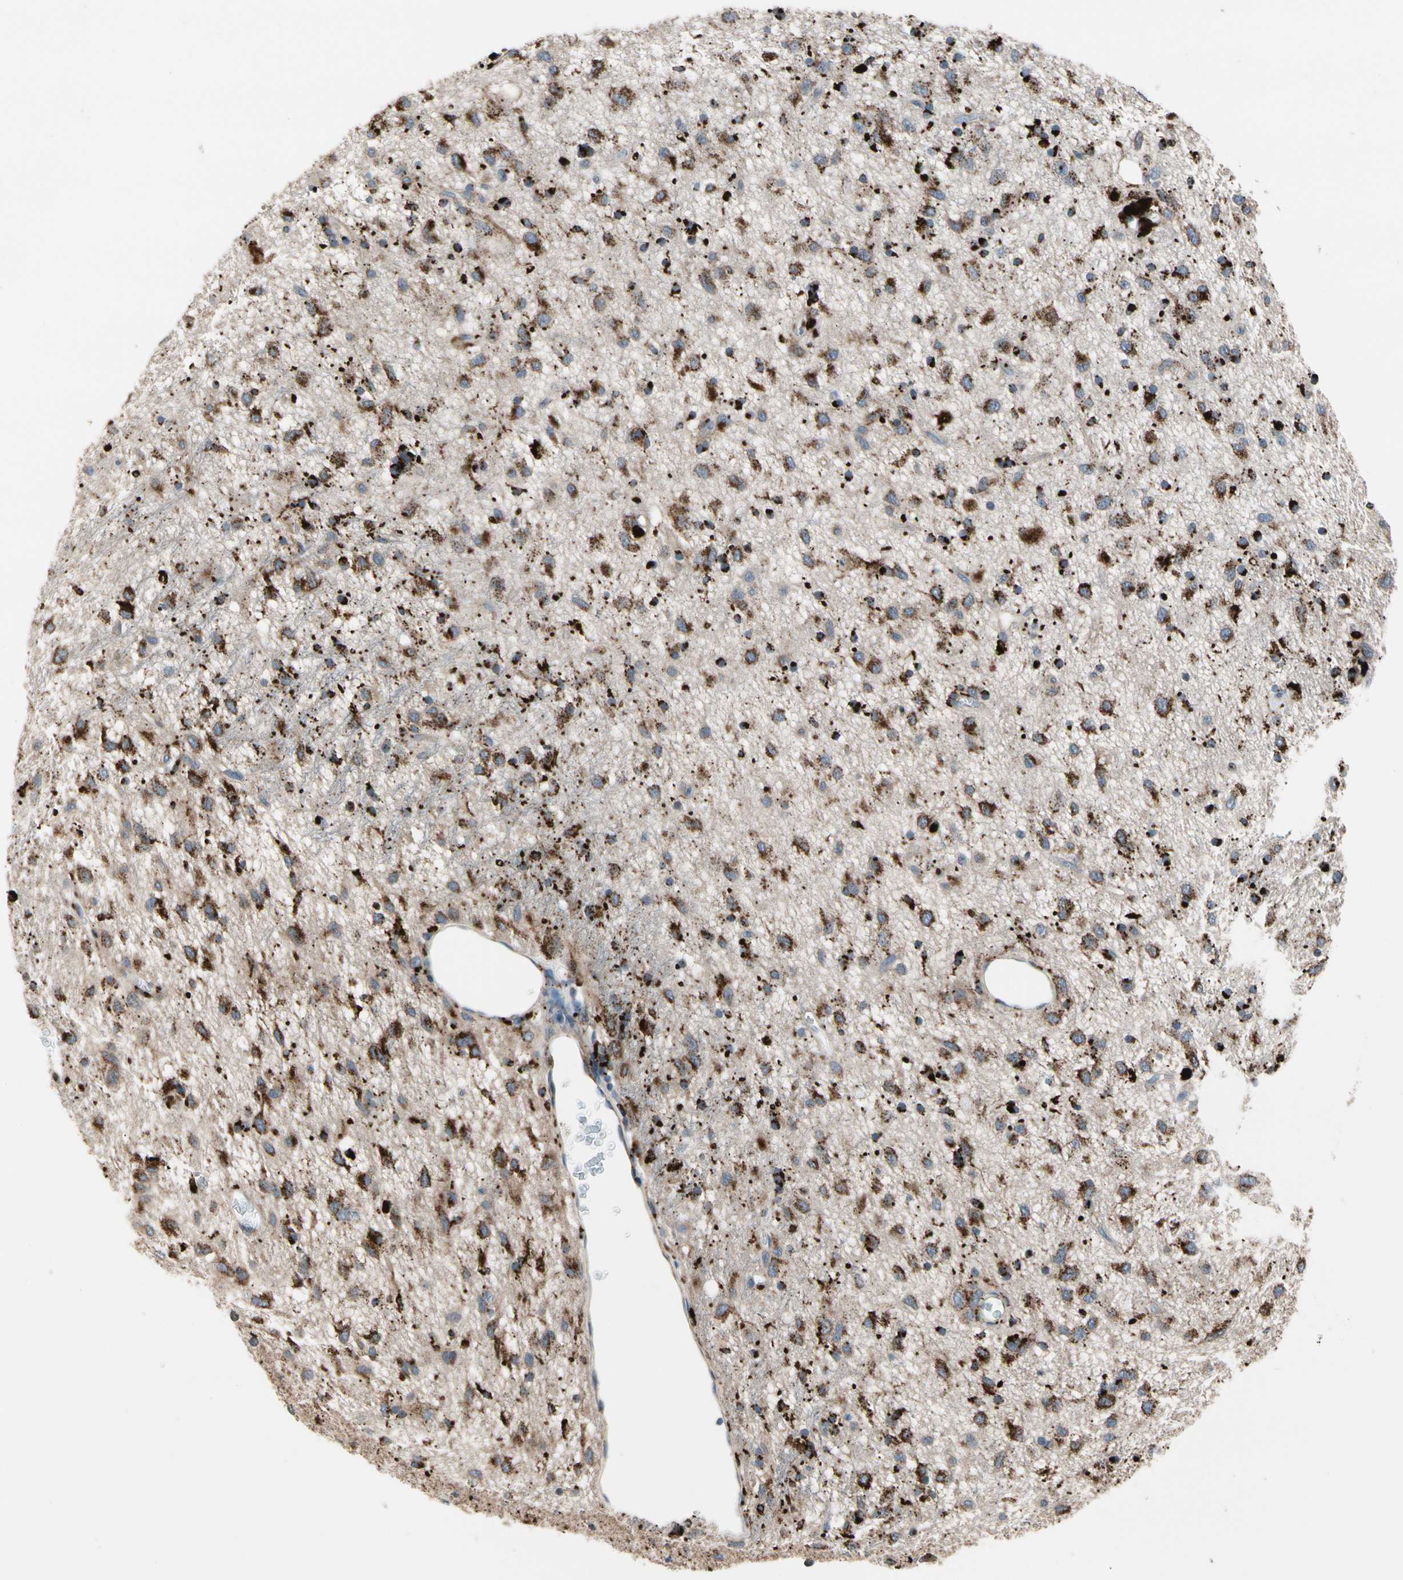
{"staining": {"intensity": "strong", "quantity": ">75%", "location": "cytoplasmic/membranous"}, "tissue": "glioma", "cell_type": "Tumor cells", "image_type": "cancer", "snomed": [{"axis": "morphology", "description": "Glioma, malignant, Low grade"}, {"axis": "topography", "description": "Brain"}], "caption": "Immunohistochemistry (IHC) of human glioma shows high levels of strong cytoplasmic/membranous positivity in about >75% of tumor cells.", "gene": "GM2A", "patient": {"sex": "male", "age": 77}}